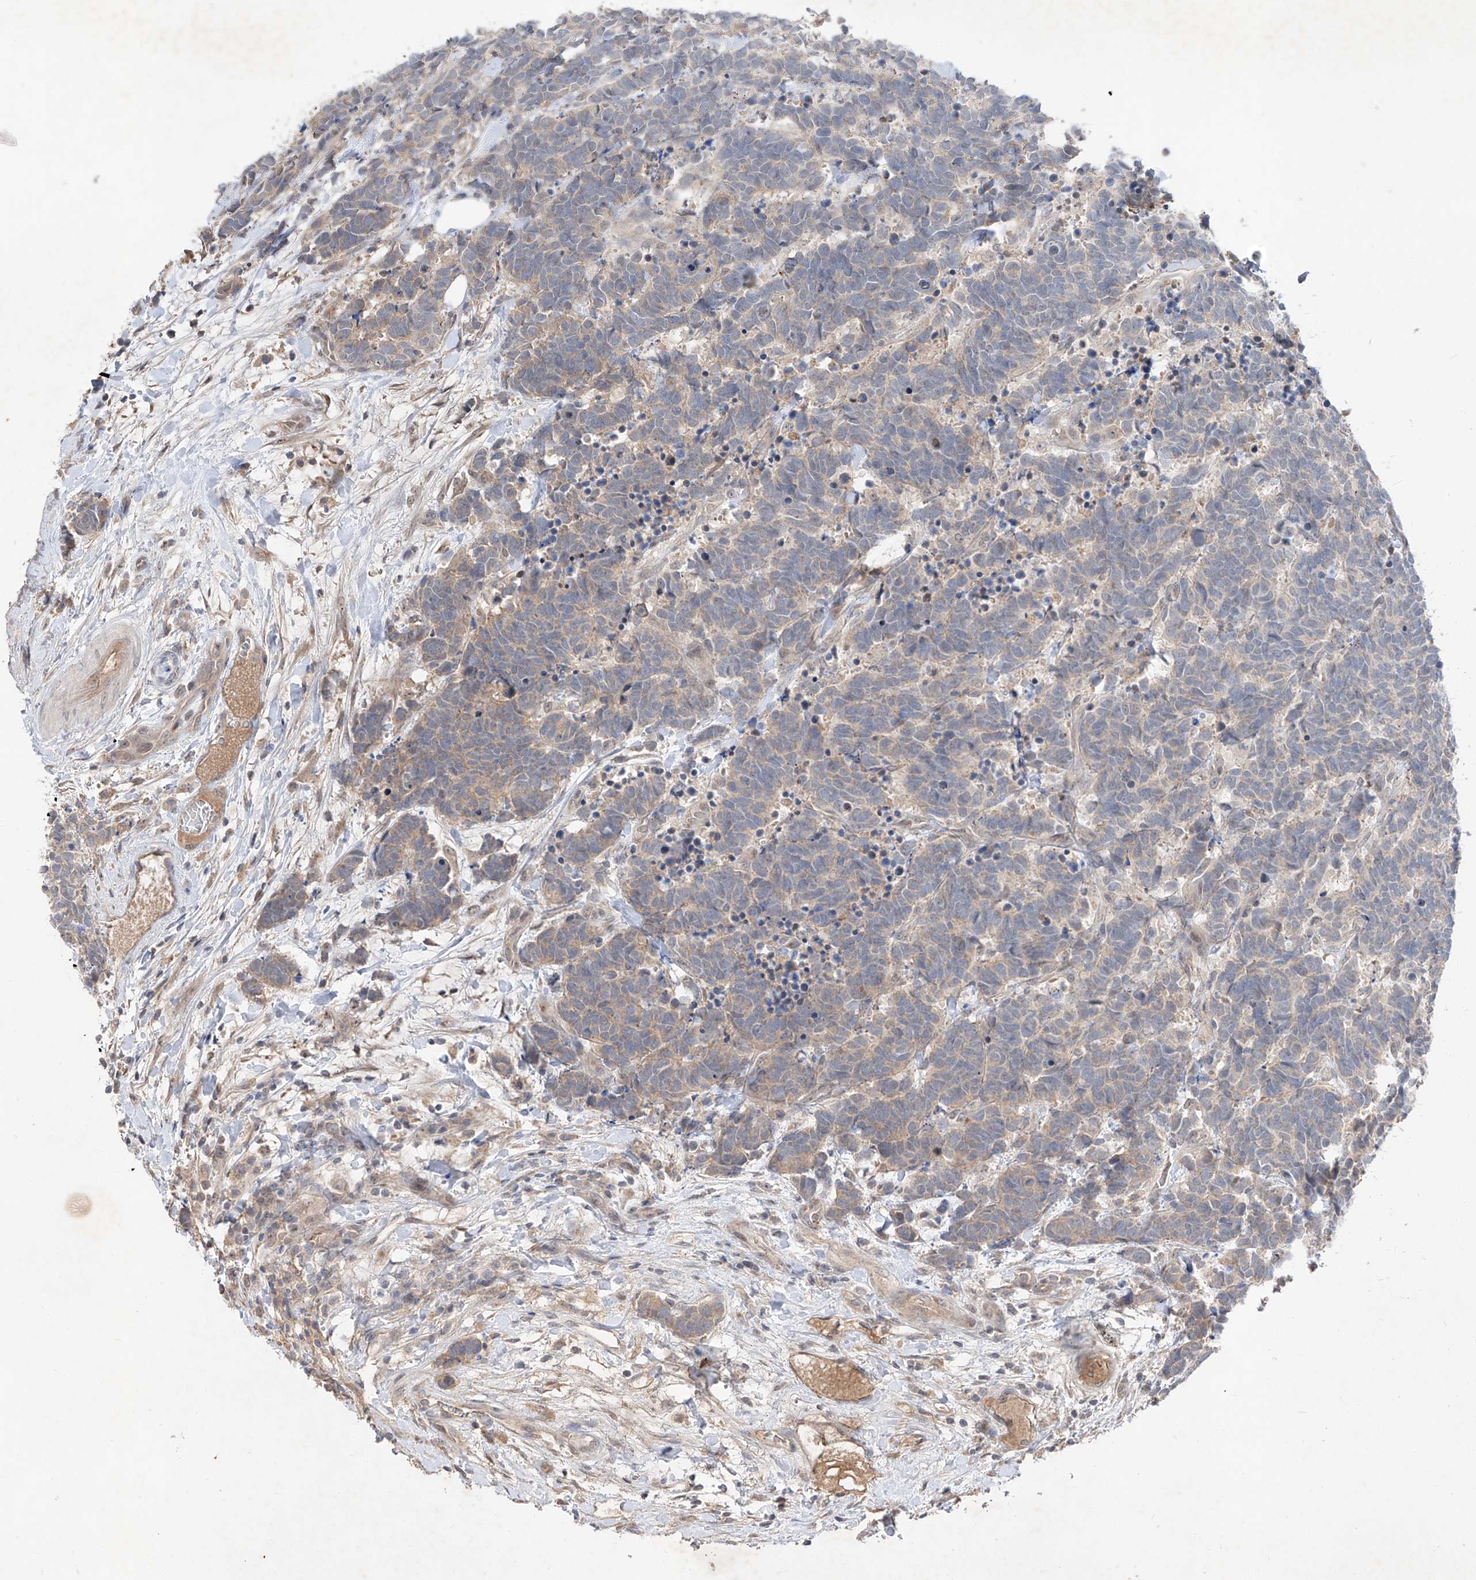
{"staining": {"intensity": "negative", "quantity": "none", "location": "none"}, "tissue": "carcinoid", "cell_type": "Tumor cells", "image_type": "cancer", "snomed": [{"axis": "morphology", "description": "Carcinoma, NOS"}, {"axis": "morphology", "description": "Carcinoid, malignant, NOS"}, {"axis": "topography", "description": "Urinary bladder"}], "caption": "Human carcinoid stained for a protein using immunohistochemistry (IHC) demonstrates no staining in tumor cells.", "gene": "FAM135A", "patient": {"sex": "male", "age": 57}}